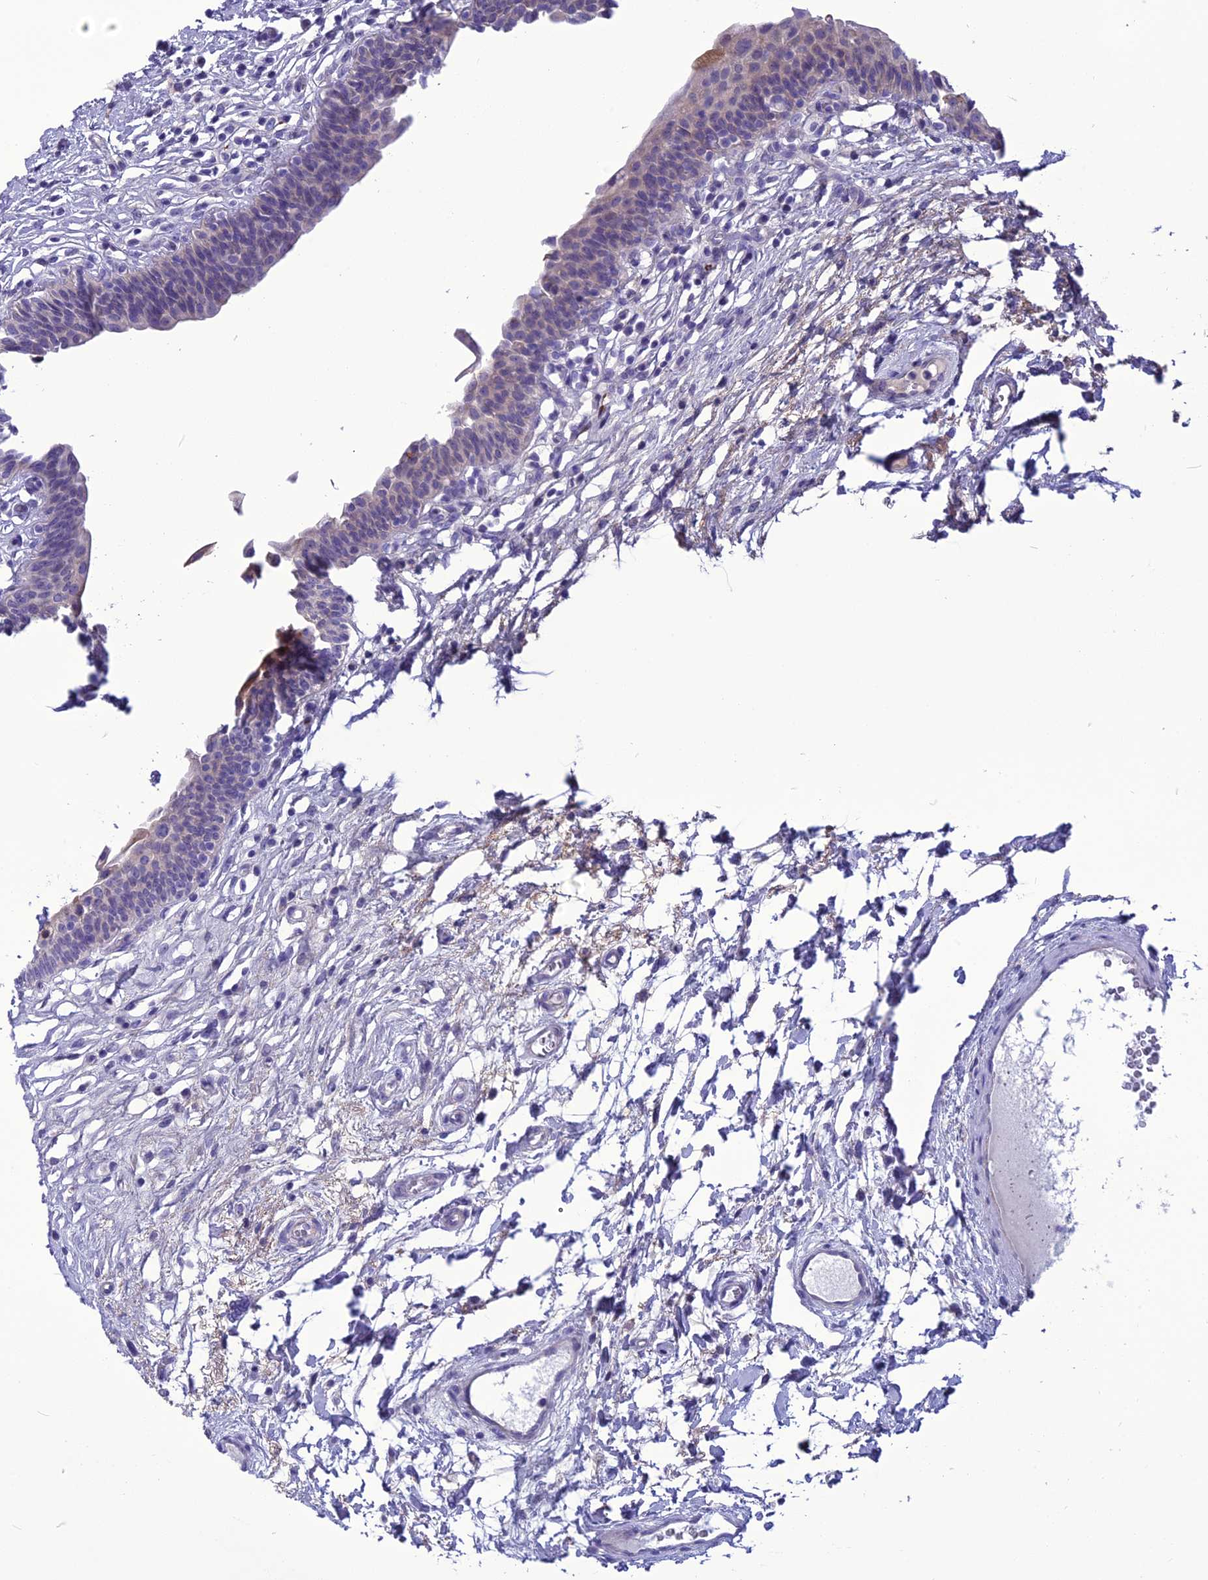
{"staining": {"intensity": "weak", "quantity": "<25%", "location": "cytoplasmic/membranous"}, "tissue": "urinary bladder", "cell_type": "Urothelial cells", "image_type": "normal", "snomed": [{"axis": "morphology", "description": "Normal tissue, NOS"}, {"axis": "topography", "description": "Urinary bladder"}], "caption": "The histopathology image reveals no staining of urothelial cells in benign urinary bladder.", "gene": "BBS2", "patient": {"sex": "male", "age": 83}}